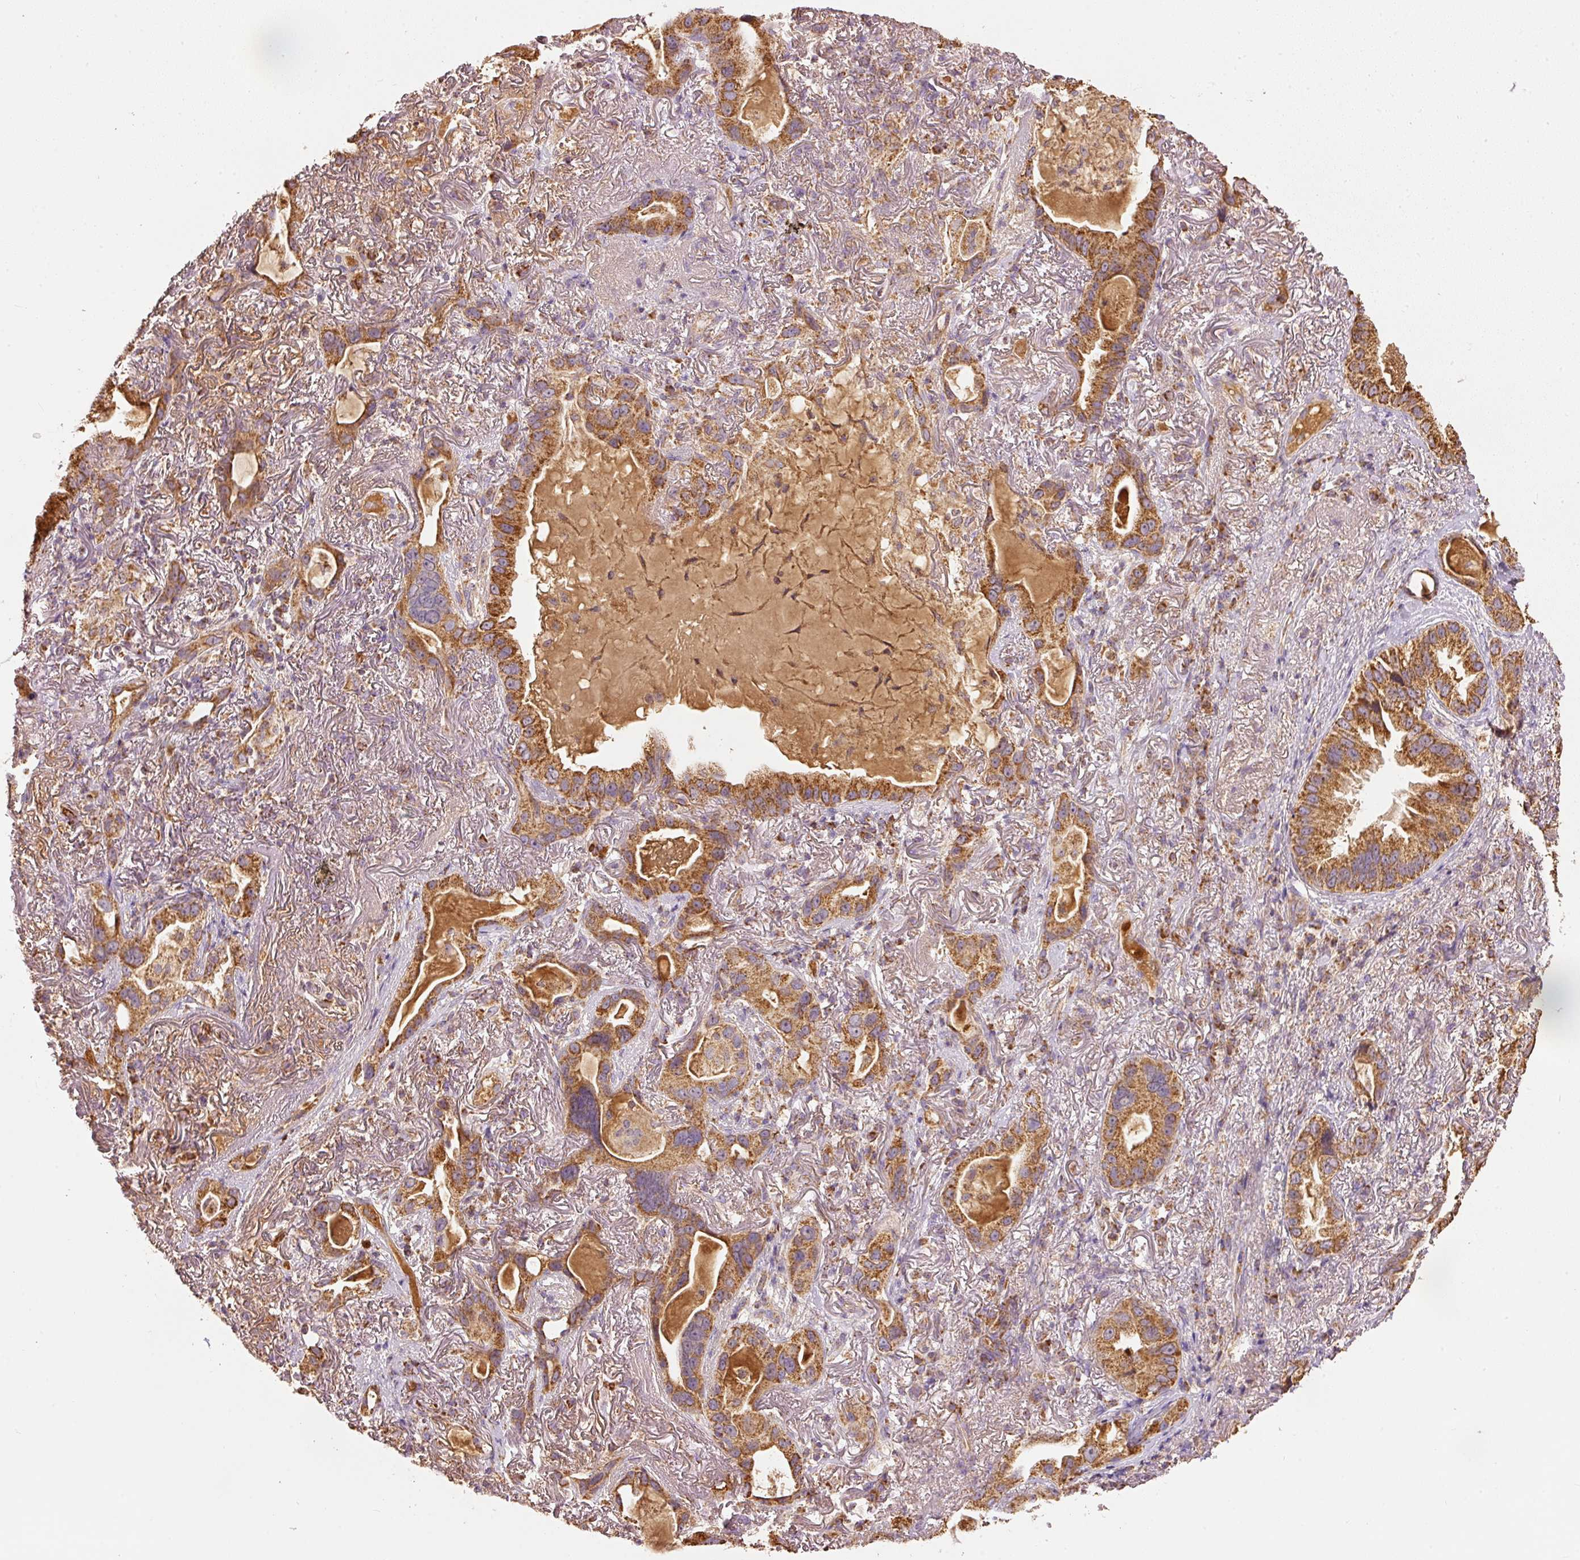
{"staining": {"intensity": "strong", "quantity": ">75%", "location": "cytoplasmic/membranous"}, "tissue": "lung cancer", "cell_type": "Tumor cells", "image_type": "cancer", "snomed": [{"axis": "morphology", "description": "Adenocarcinoma, NOS"}, {"axis": "topography", "description": "Lung"}], "caption": "Adenocarcinoma (lung) was stained to show a protein in brown. There is high levels of strong cytoplasmic/membranous expression in about >75% of tumor cells.", "gene": "PSENEN", "patient": {"sex": "female", "age": 69}}